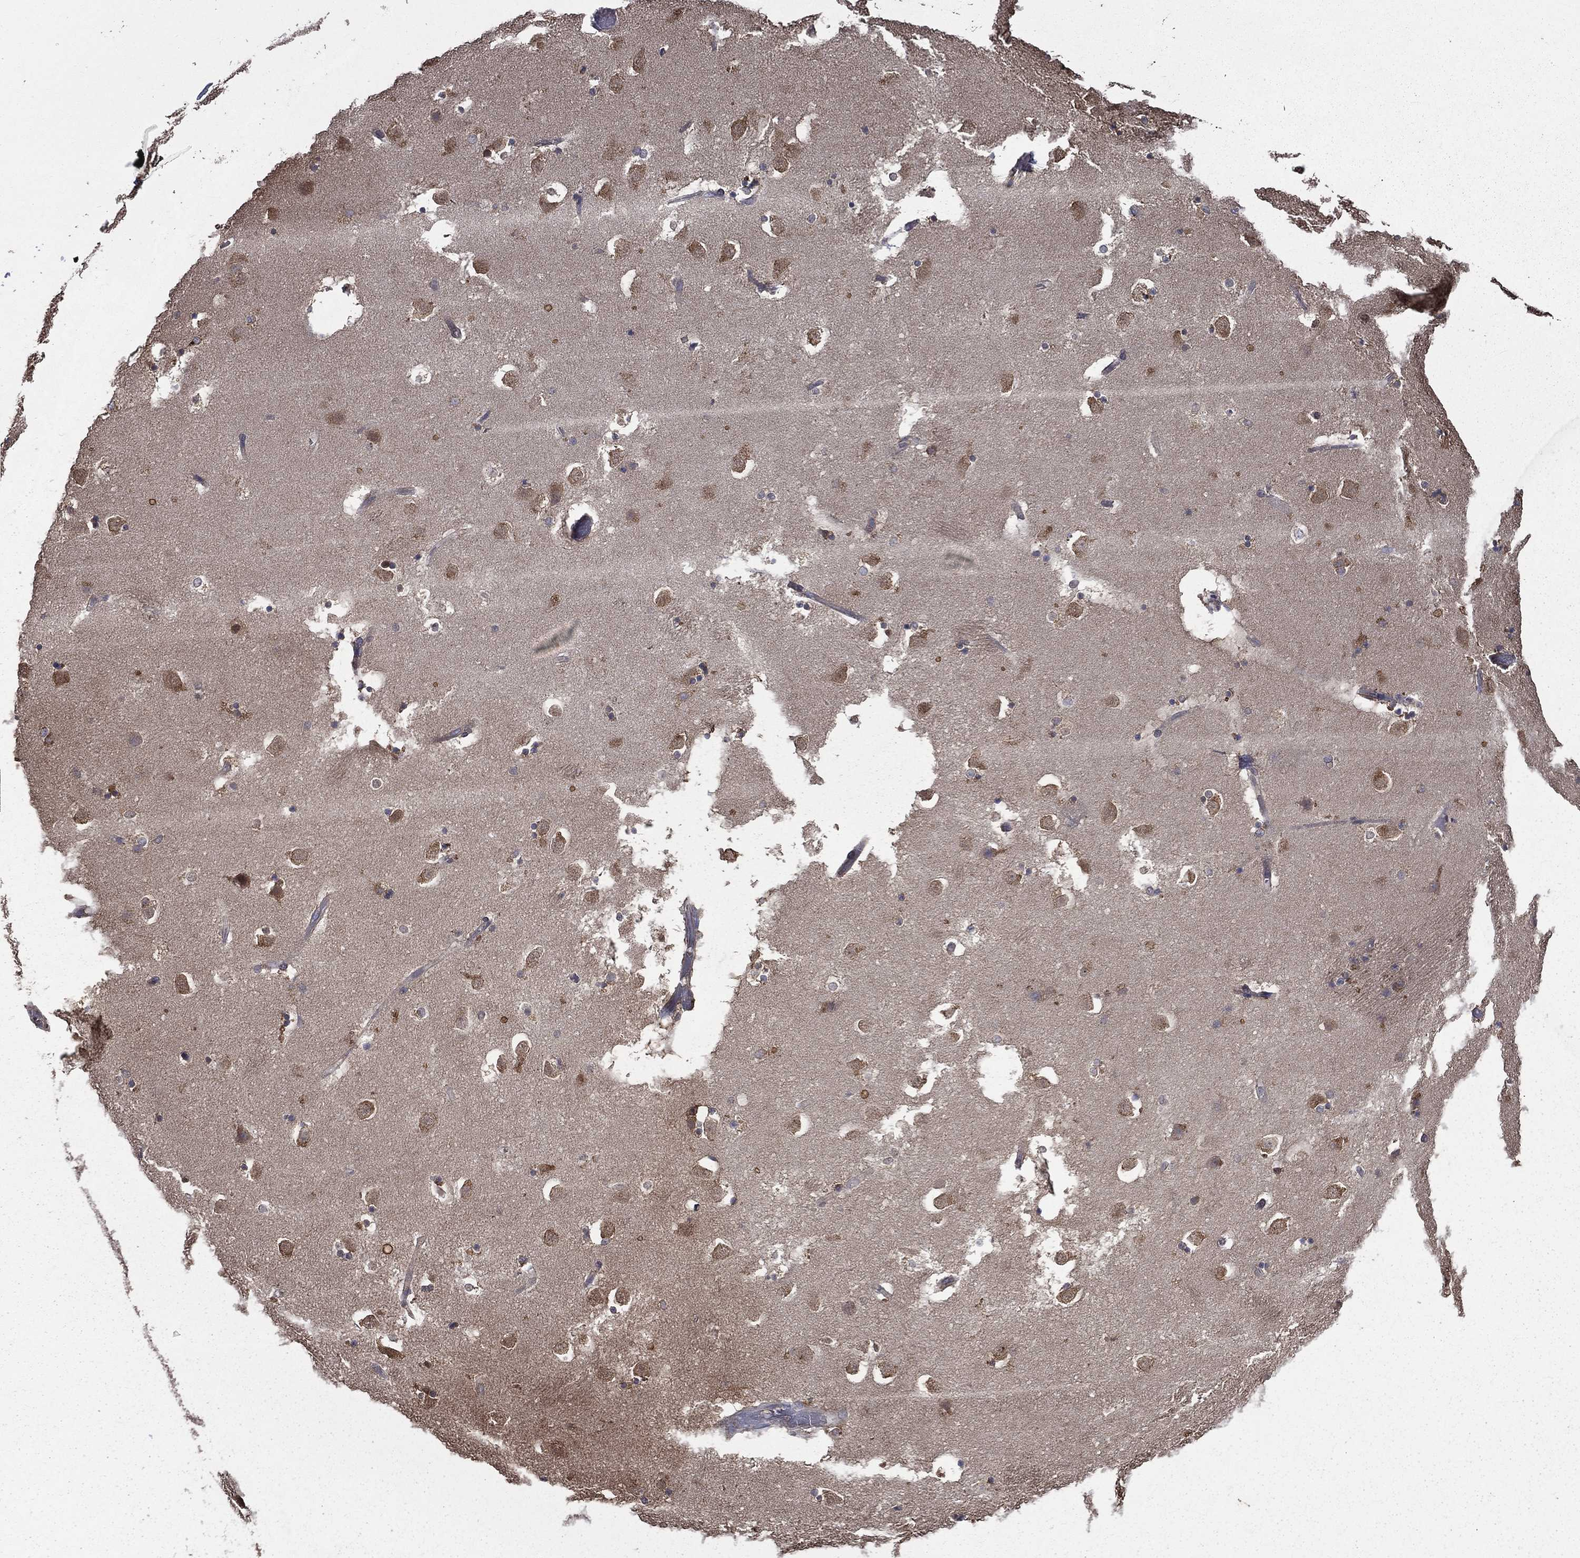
{"staining": {"intensity": "negative", "quantity": "none", "location": "none"}, "tissue": "caudate", "cell_type": "Glial cells", "image_type": "normal", "snomed": [{"axis": "morphology", "description": "Normal tissue, NOS"}, {"axis": "topography", "description": "Lateral ventricle wall"}], "caption": "This is a micrograph of immunohistochemistry (IHC) staining of benign caudate, which shows no expression in glial cells.", "gene": "SARS1", "patient": {"sex": "male", "age": 51}}